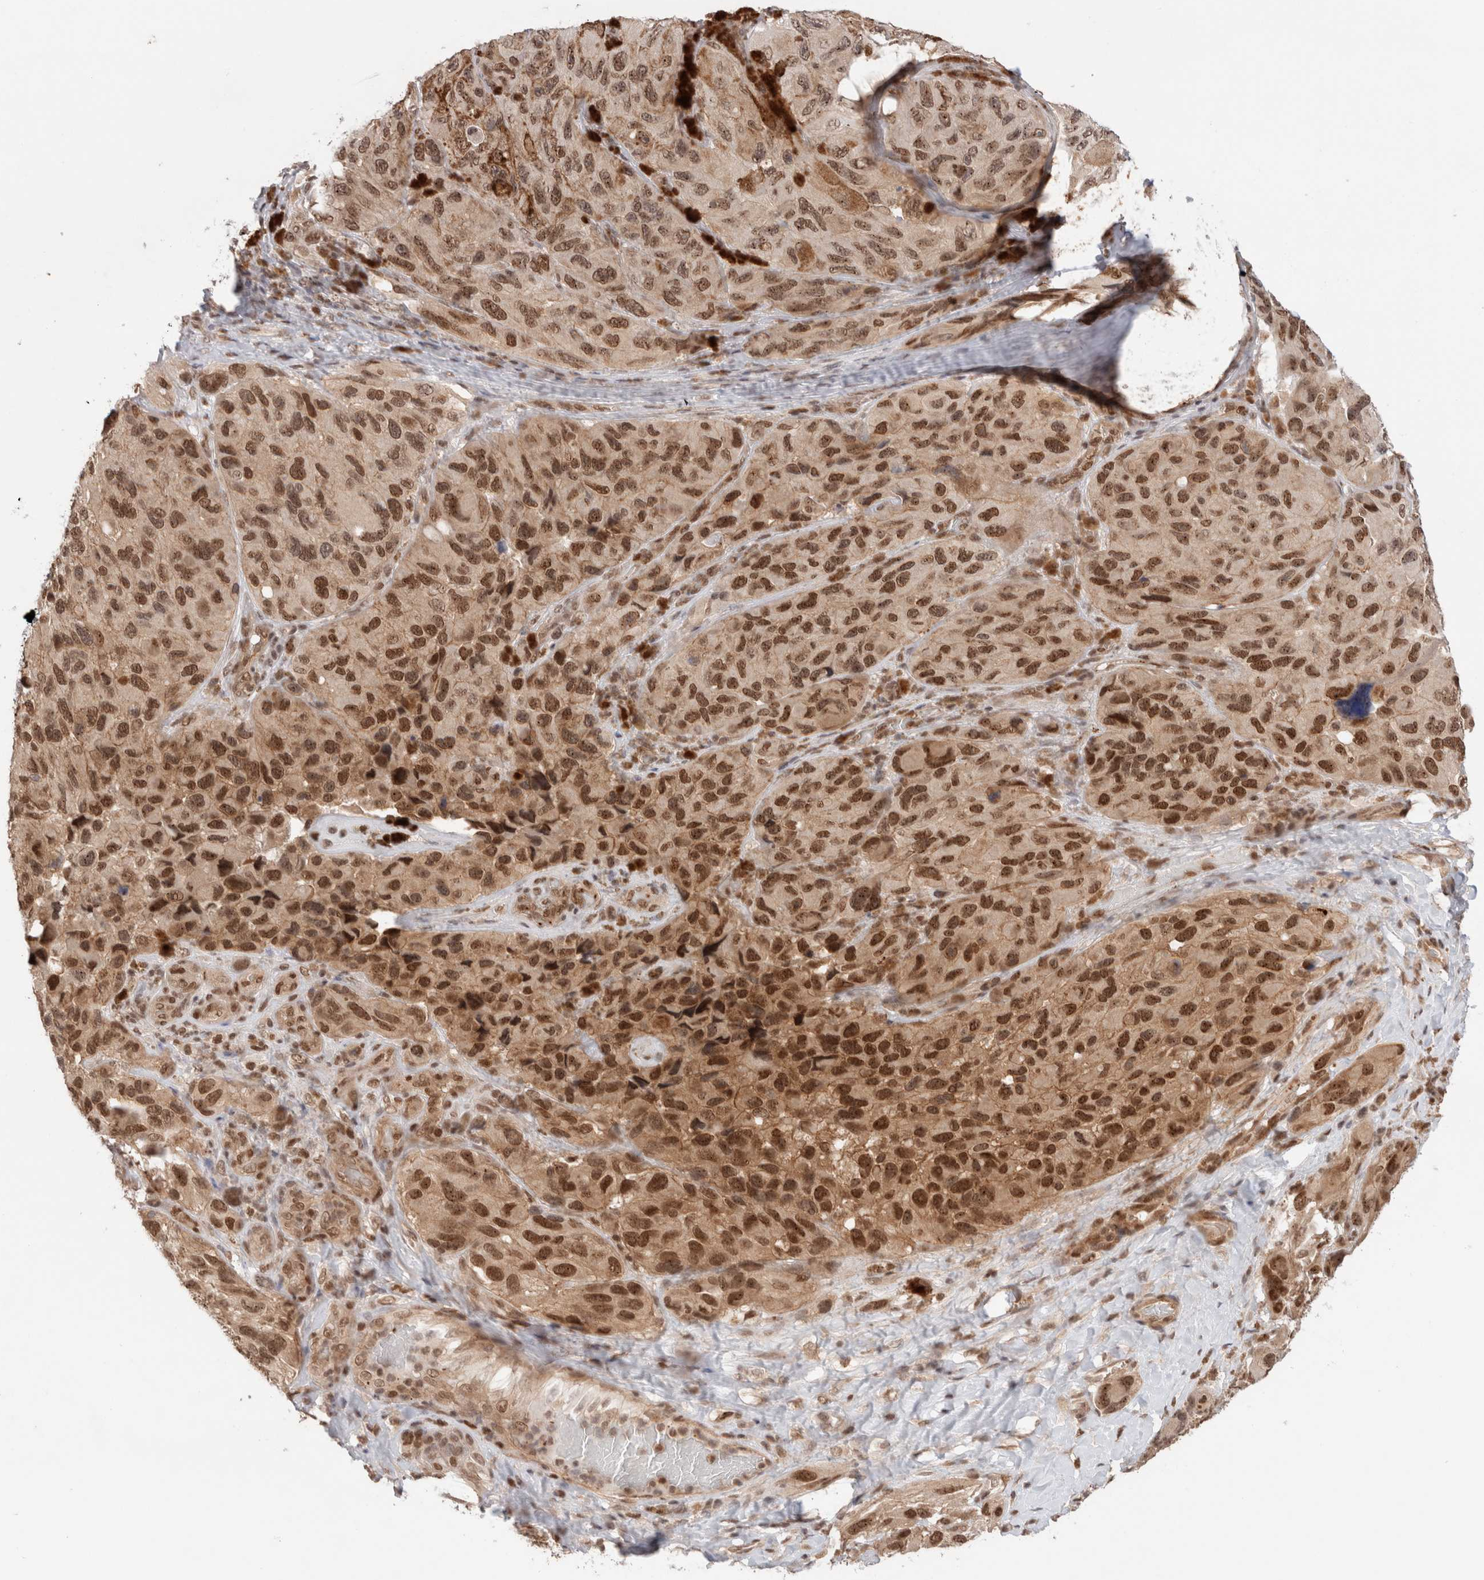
{"staining": {"intensity": "strong", "quantity": ">75%", "location": "cytoplasmic/membranous,nuclear"}, "tissue": "melanoma", "cell_type": "Tumor cells", "image_type": "cancer", "snomed": [{"axis": "morphology", "description": "Malignant melanoma, NOS"}, {"axis": "topography", "description": "Skin"}], "caption": "The photomicrograph shows staining of malignant melanoma, revealing strong cytoplasmic/membranous and nuclear protein expression (brown color) within tumor cells. The staining was performed using DAB, with brown indicating positive protein expression. Nuclei are stained blue with hematoxylin.", "gene": "GATAD2A", "patient": {"sex": "female", "age": 73}}